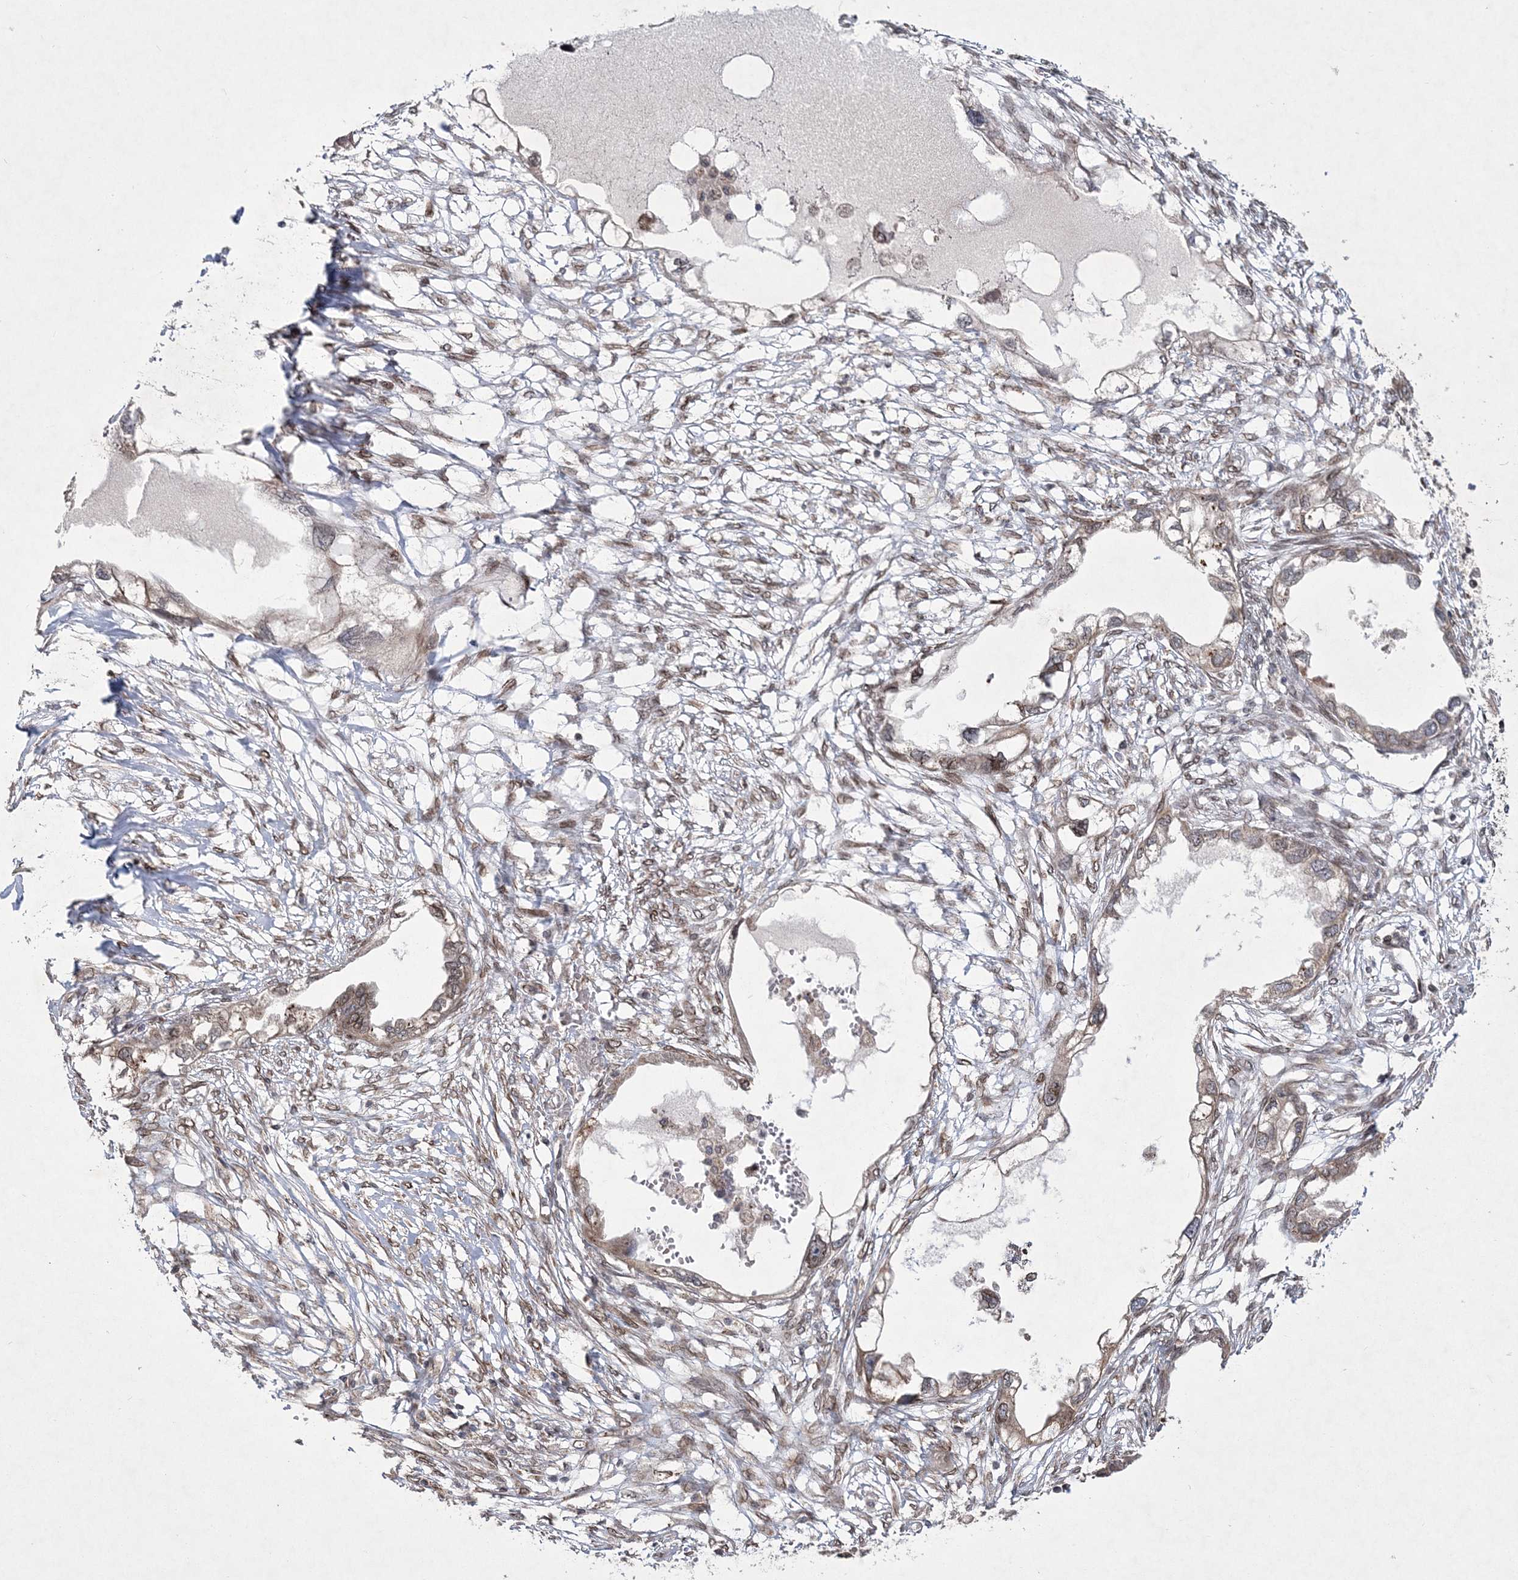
{"staining": {"intensity": "weak", "quantity": "25%-75%", "location": "cytoplasmic/membranous,nuclear"}, "tissue": "endometrial cancer", "cell_type": "Tumor cells", "image_type": "cancer", "snomed": [{"axis": "morphology", "description": "Adenocarcinoma, NOS"}, {"axis": "morphology", "description": "Adenocarcinoma, metastatic, NOS"}, {"axis": "topography", "description": "Adipose tissue"}, {"axis": "topography", "description": "Endometrium"}], "caption": "Protein analysis of endometrial cancer (metastatic adenocarcinoma) tissue reveals weak cytoplasmic/membranous and nuclear expression in about 25%-75% of tumor cells.", "gene": "DNAJC27", "patient": {"sex": "female", "age": 67}}